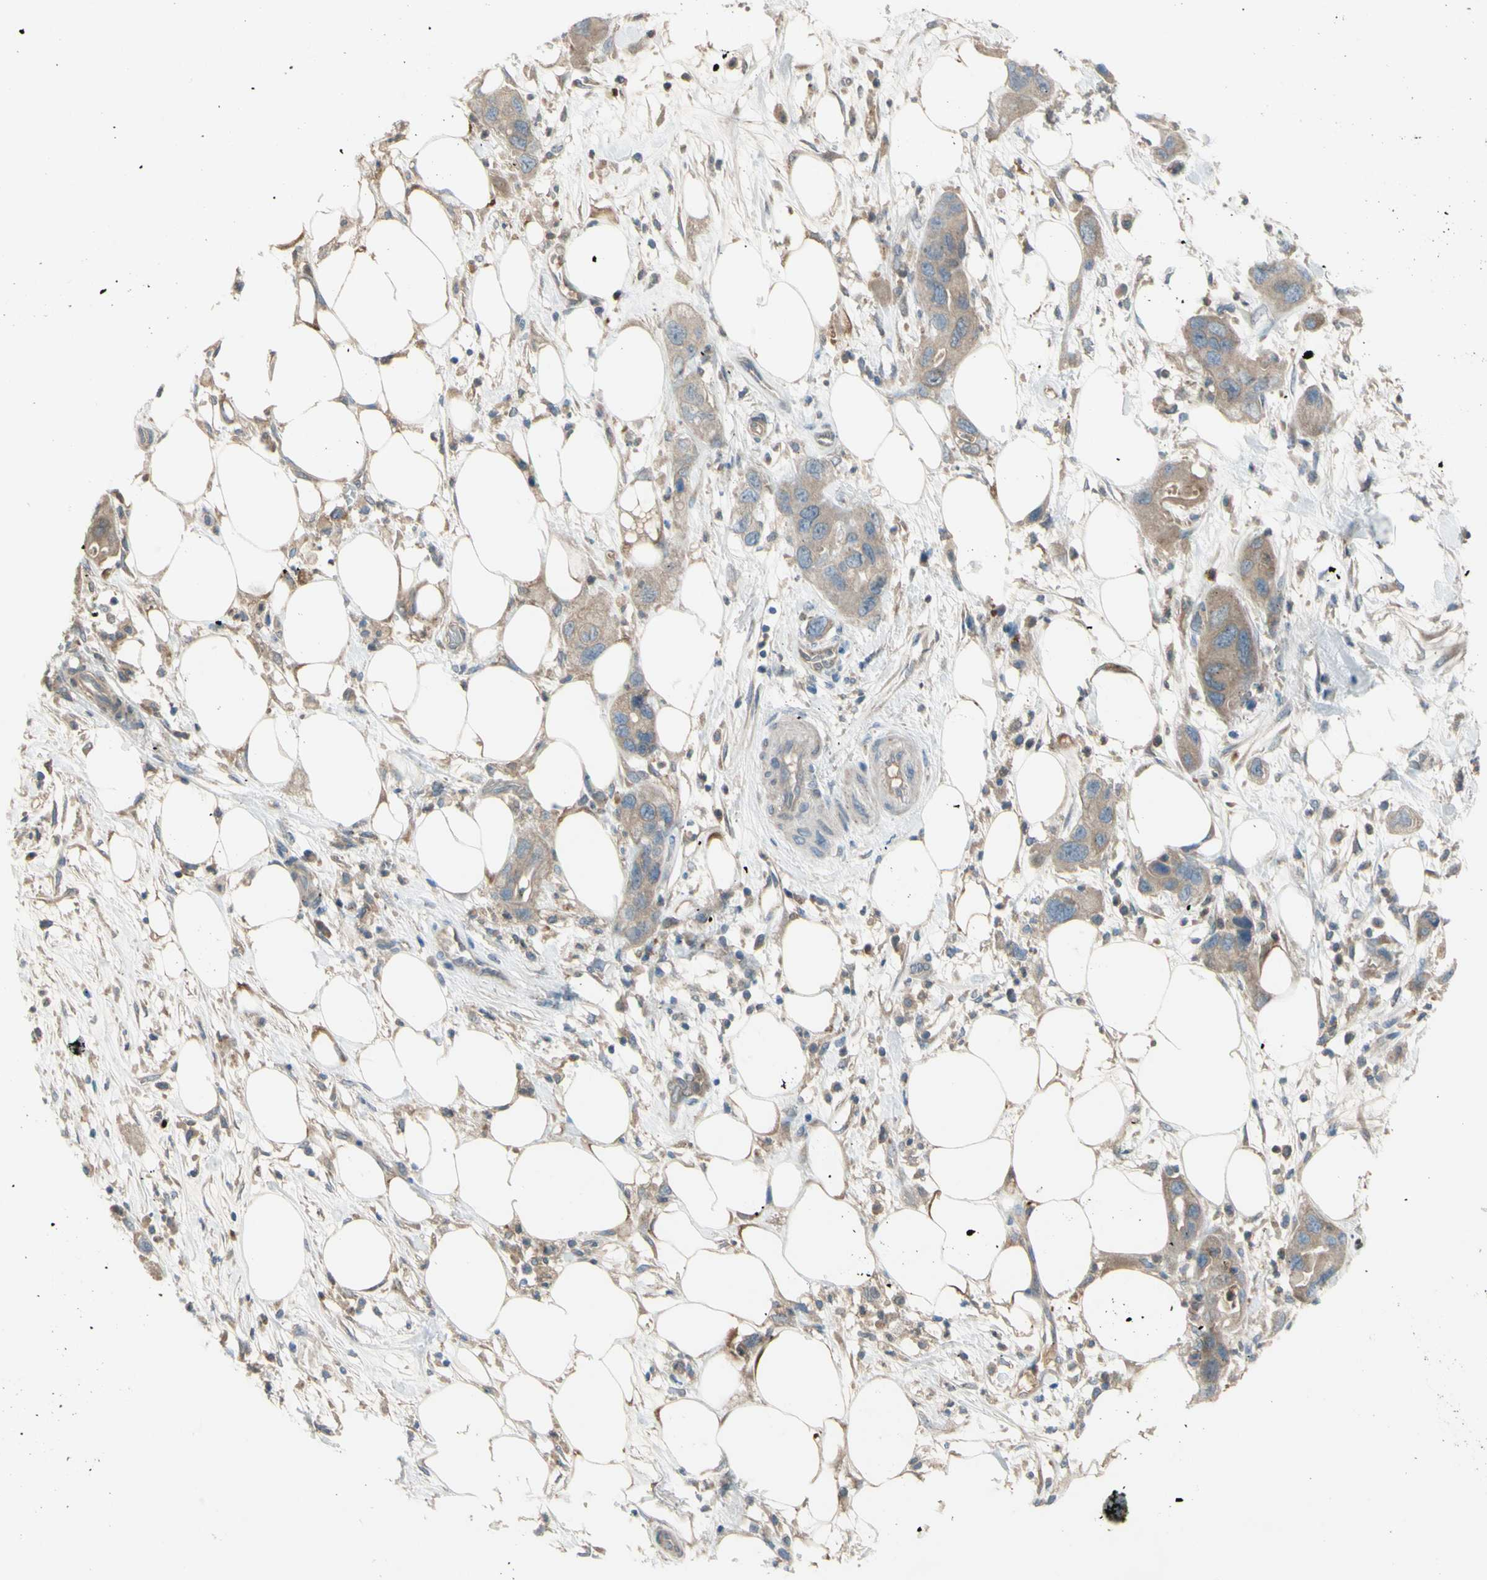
{"staining": {"intensity": "weak", "quantity": ">75%", "location": "cytoplasmic/membranous"}, "tissue": "pancreatic cancer", "cell_type": "Tumor cells", "image_type": "cancer", "snomed": [{"axis": "morphology", "description": "Adenocarcinoma, NOS"}, {"axis": "topography", "description": "Pancreas"}], "caption": "Immunohistochemical staining of pancreatic cancer shows weak cytoplasmic/membranous protein expression in approximately >75% of tumor cells.", "gene": "AFP", "patient": {"sex": "female", "age": 71}}